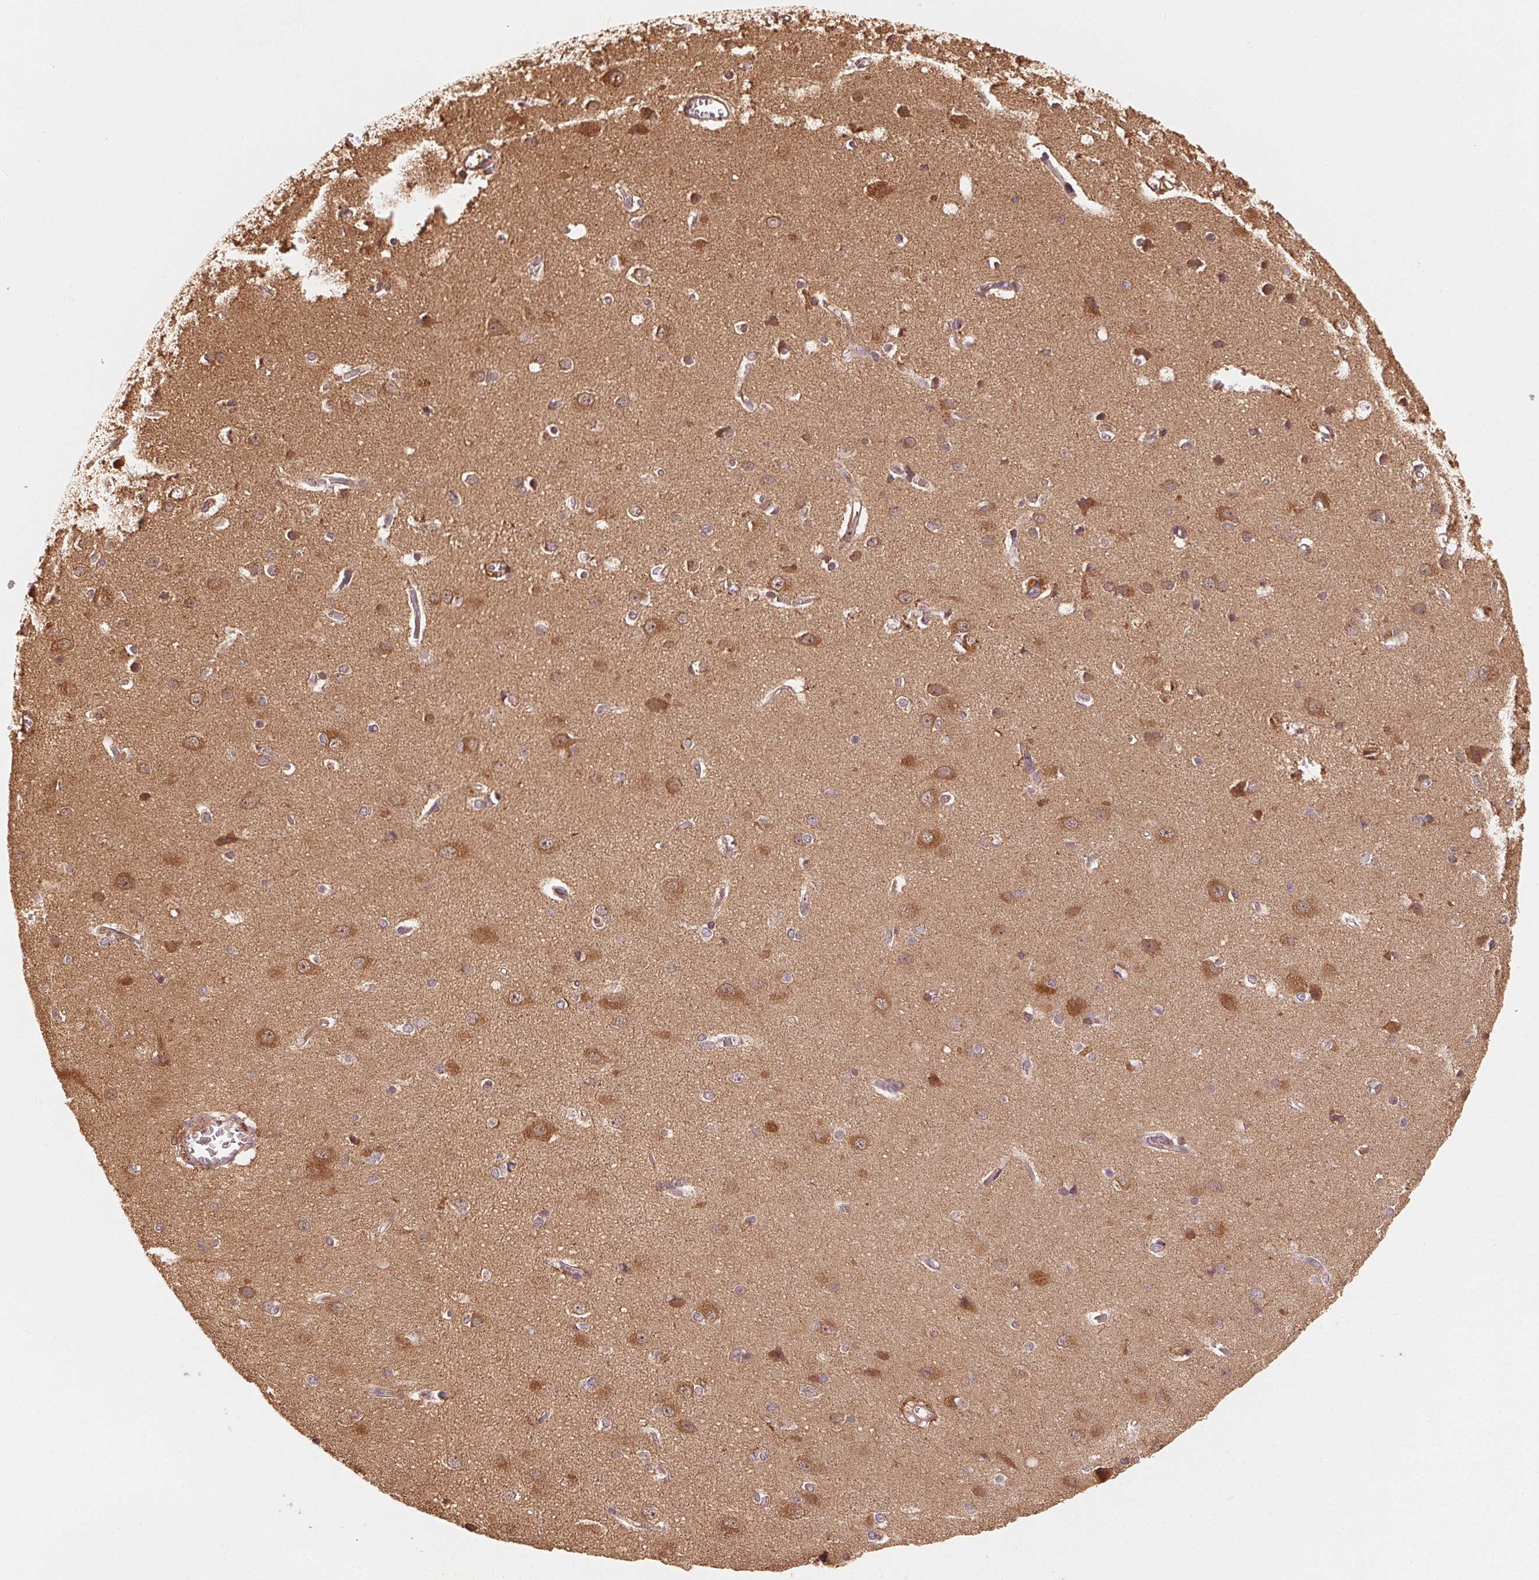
{"staining": {"intensity": "weak", "quantity": ">75%", "location": "cytoplasmic/membranous"}, "tissue": "cerebral cortex", "cell_type": "Endothelial cells", "image_type": "normal", "snomed": [{"axis": "morphology", "description": "Normal tissue, NOS"}, {"axis": "topography", "description": "Cerebral cortex"}], "caption": "Immunohistochemistry (IHC) (DAB (3,3'-diaminobenzidine)) staining of unremarkable cerebral cortex reveals weak cytoplasmic/membranous protein positivity in approximately >75% of endothelial cells.", "gene": "WBP2", "patient": {"sex": "male", "age": 37}}